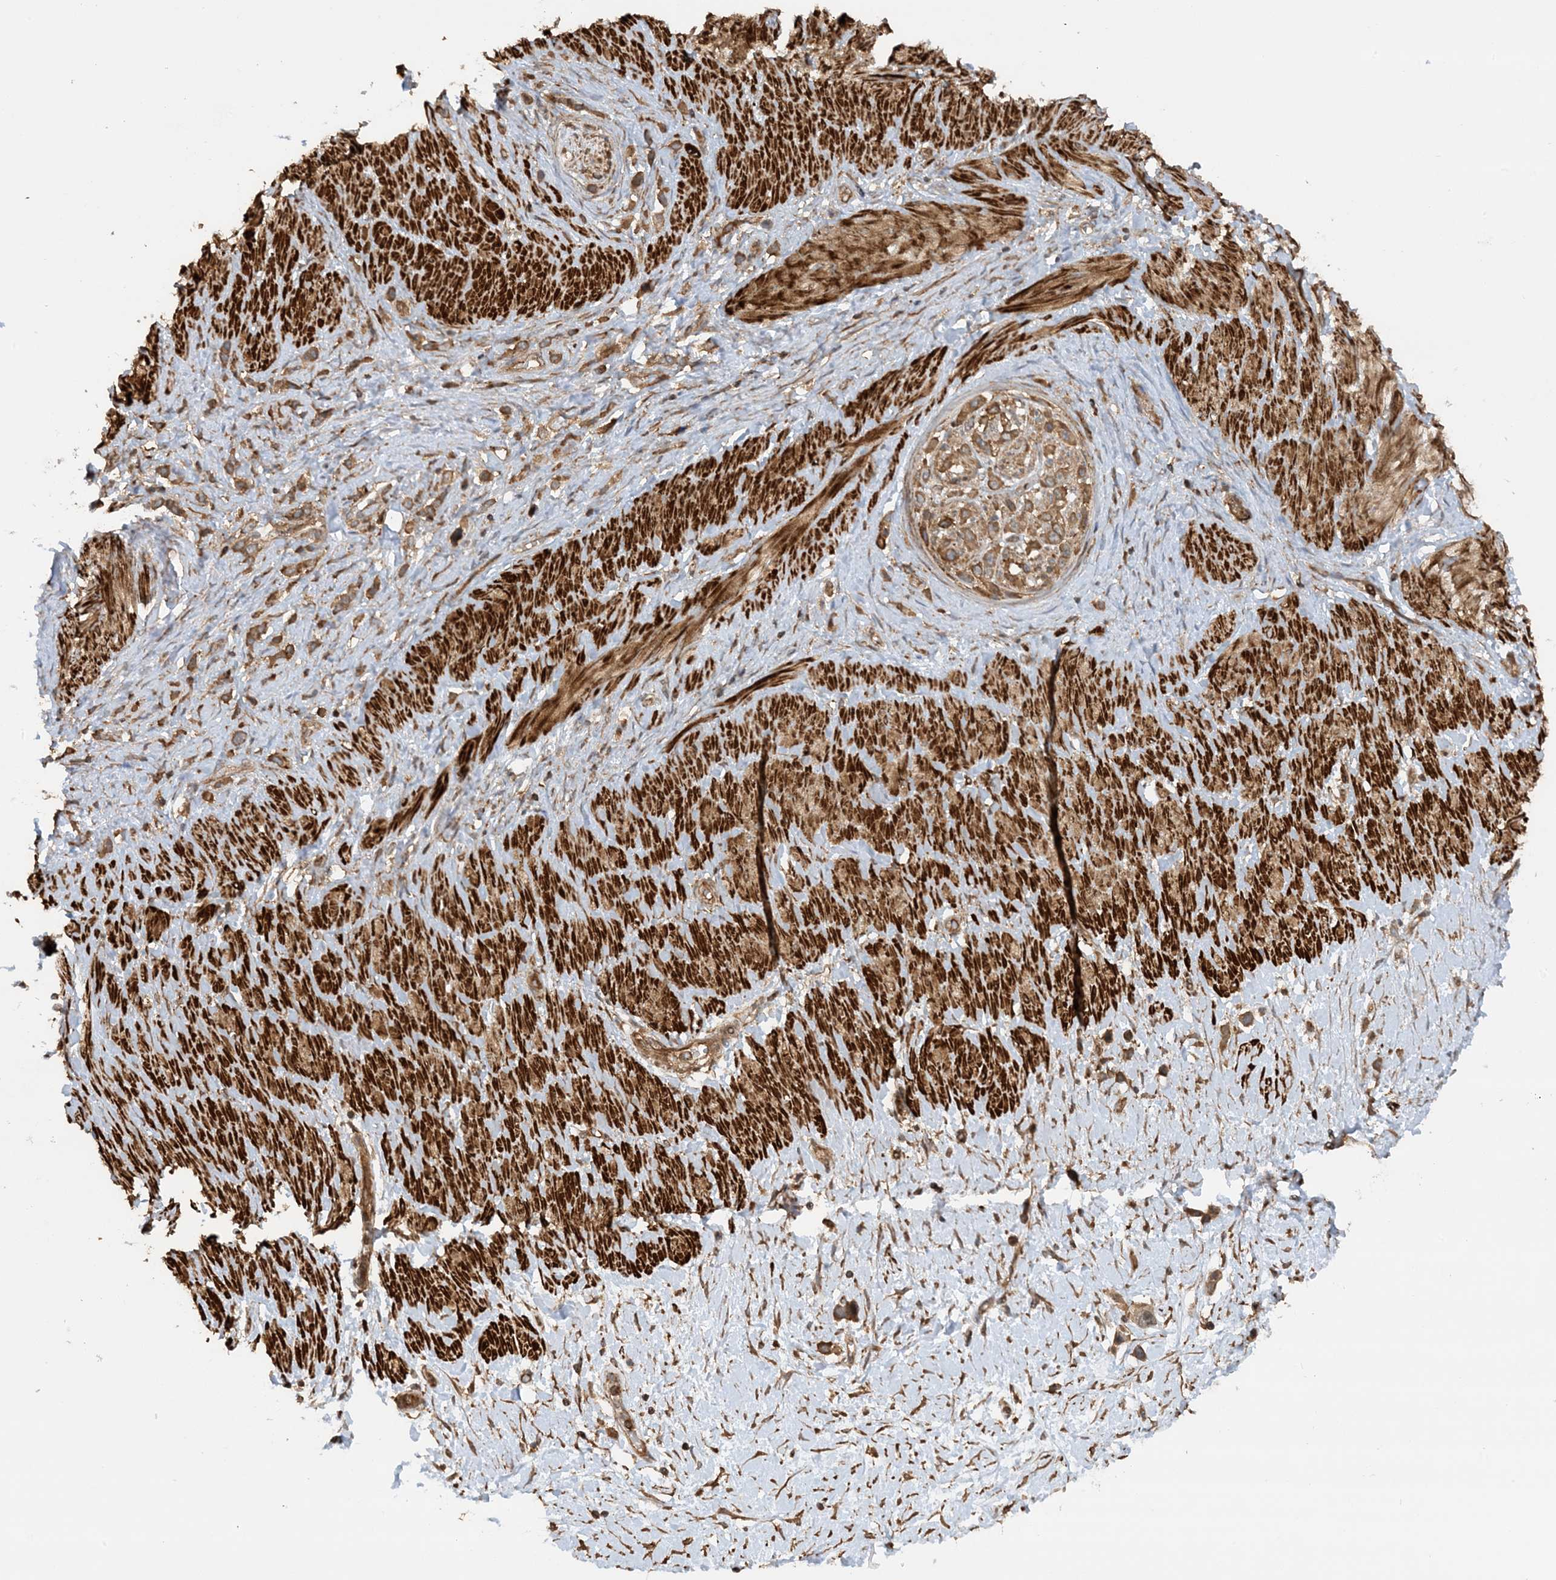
{"staining": {"intensity": "moderate", "quantity": ">75%", "location": "cytoplasmic/membranous"}, "tissue": "stomach cancer", "cell_type": "Tumor cells", "image_type": "cancer", "snomed": [{"axis": "morphology", "description": "Normal tissue, NOS"}, {"axis": "morphology", "description": "Adenocarcinoma, NOS"}, {"axis": "topography", "description": "Stomach, upper"}, {"axis": "topography", "description": "Stomach"}], "caption": "This is an image of immunohistochemistry (IHC) staining of stomach adenocarcinoma, which shows moderate positivity in the cytoplasmic/membranous of tumor cells.", "gene": "STAM2", "patient": {"sex": "female", "age": 65}}